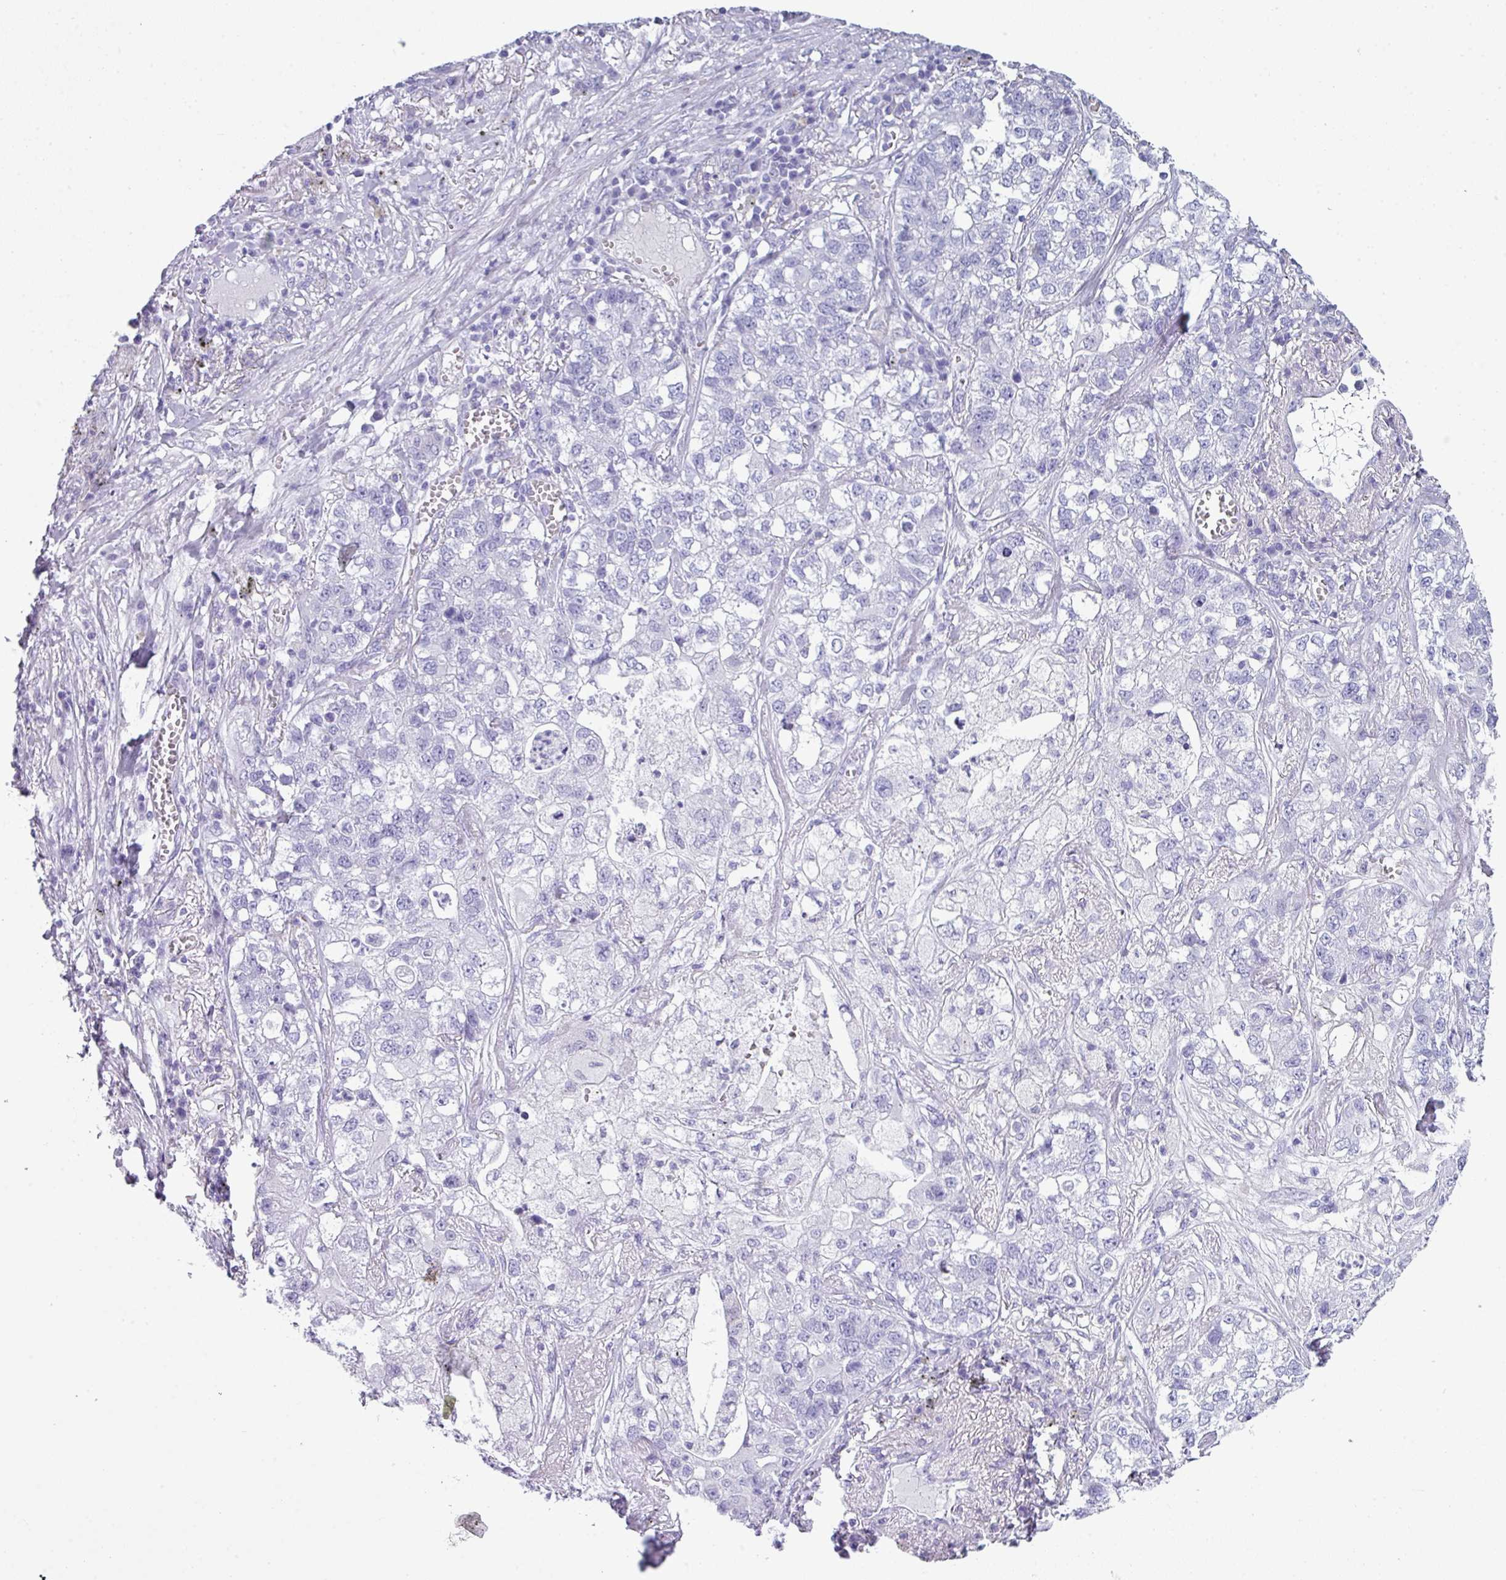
{"staining": {"intensity": "negative", "quantity": "none", "location": "none"}, "tissue": "lung cancer", "cell_type": "Tumor cells", "image_type": "cancer", "snomed": [{"axis": "morphology", "description": "Adenocarcinoma, NOS"}, {"axis": "topography", "description": "Lung"}], "caption": "There is no significant expression in tumor cells of lung cancer (adenocarcinoma). (Stains: DAB (3,3'-diaminobenzidine) immunohistochemistry (IHC) with hematoxylin counter stain, Microscopy: brightfield microscopy at high magnification).", "gene": "ABCC5", "patient": {"sex": "male", "age": 49}}